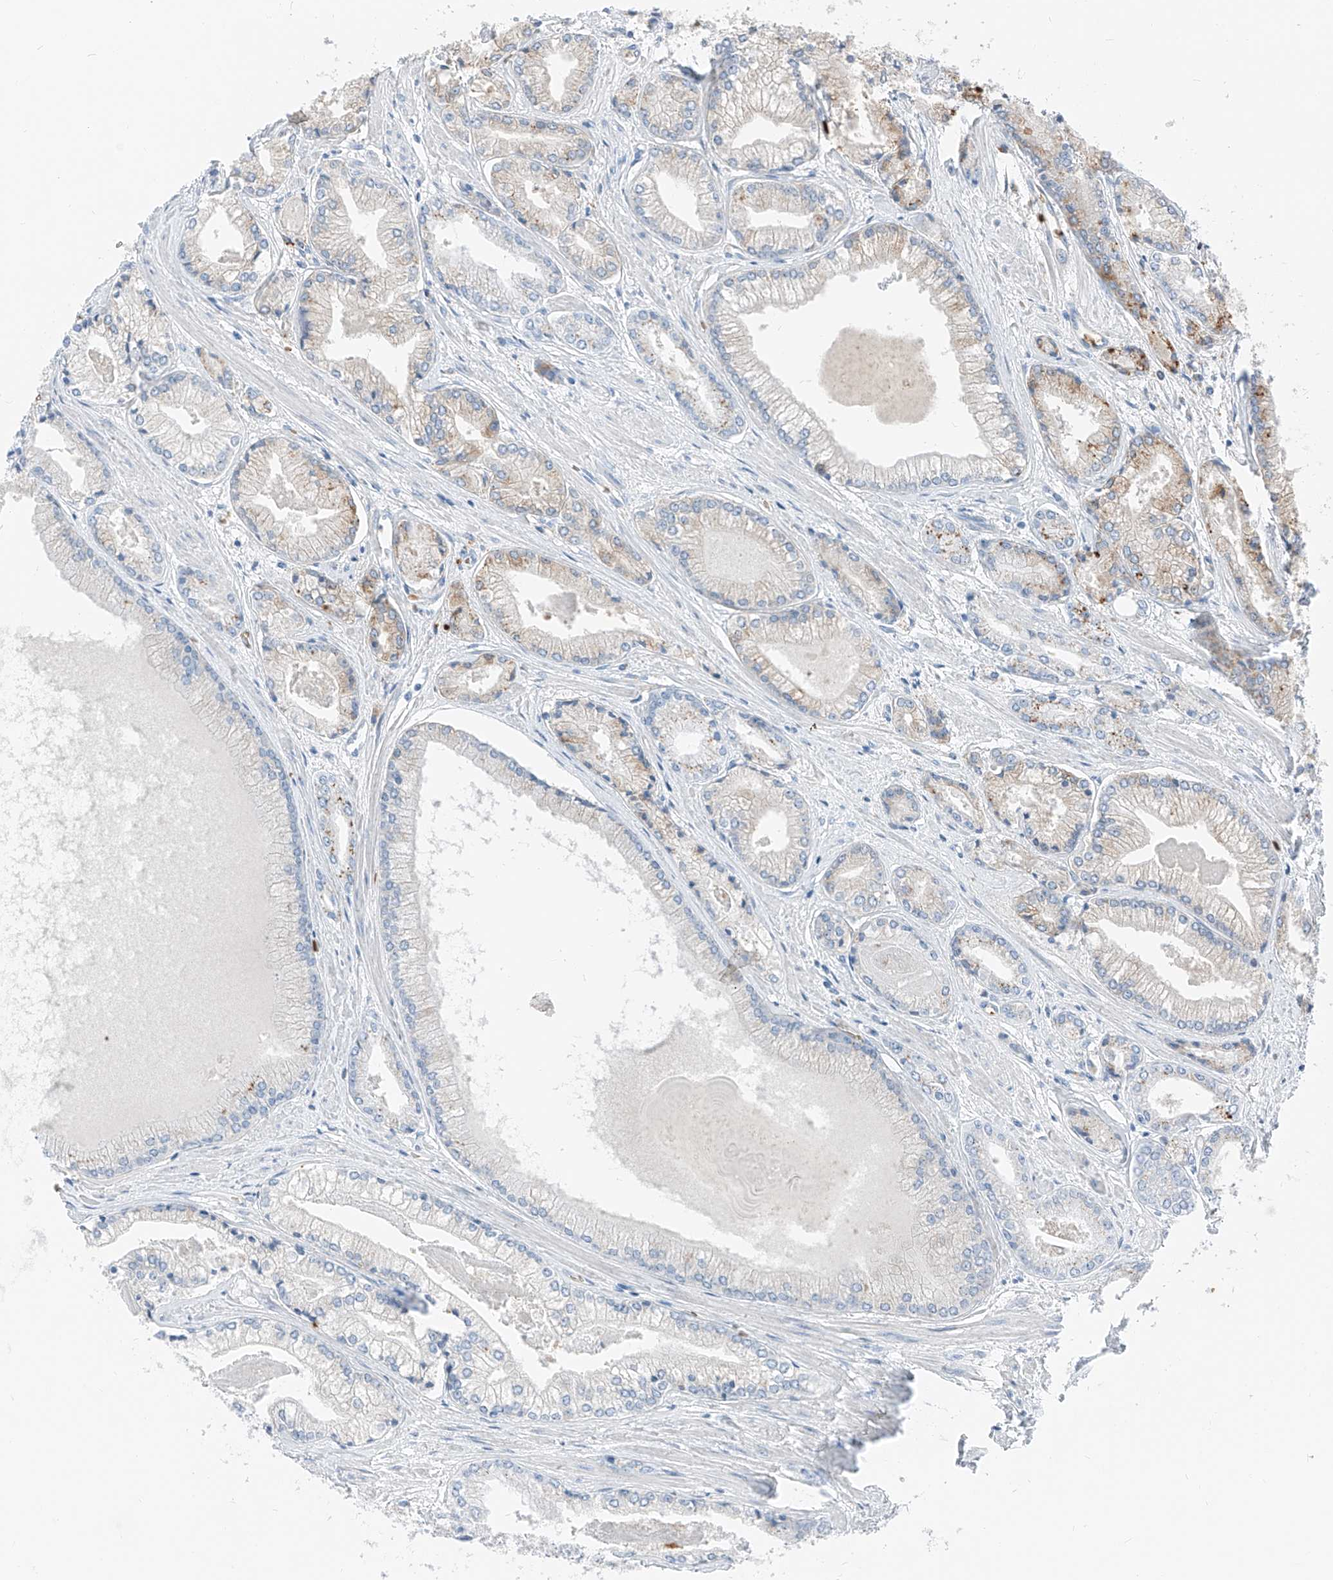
{"staining": {"intensity": "weak", "quantity": "<25%", "location": "cytoplasmic/membranous"}, "tissue": "prostate cancer", "cell_type": "Tumor cells", "image_type": "cancer", "snomed": [{"axis": "morphology", "description": "Adenocarcinoma, Low grade"}, {"axis": "topography", "description": "Prostate"}], "caption": "This is an immunohistochemistry histopathology image of human prostate cancer. There is no positivity in tumor cells.", "gene": "PRSS23", "patient": {"sex": "male", "age": 60}}